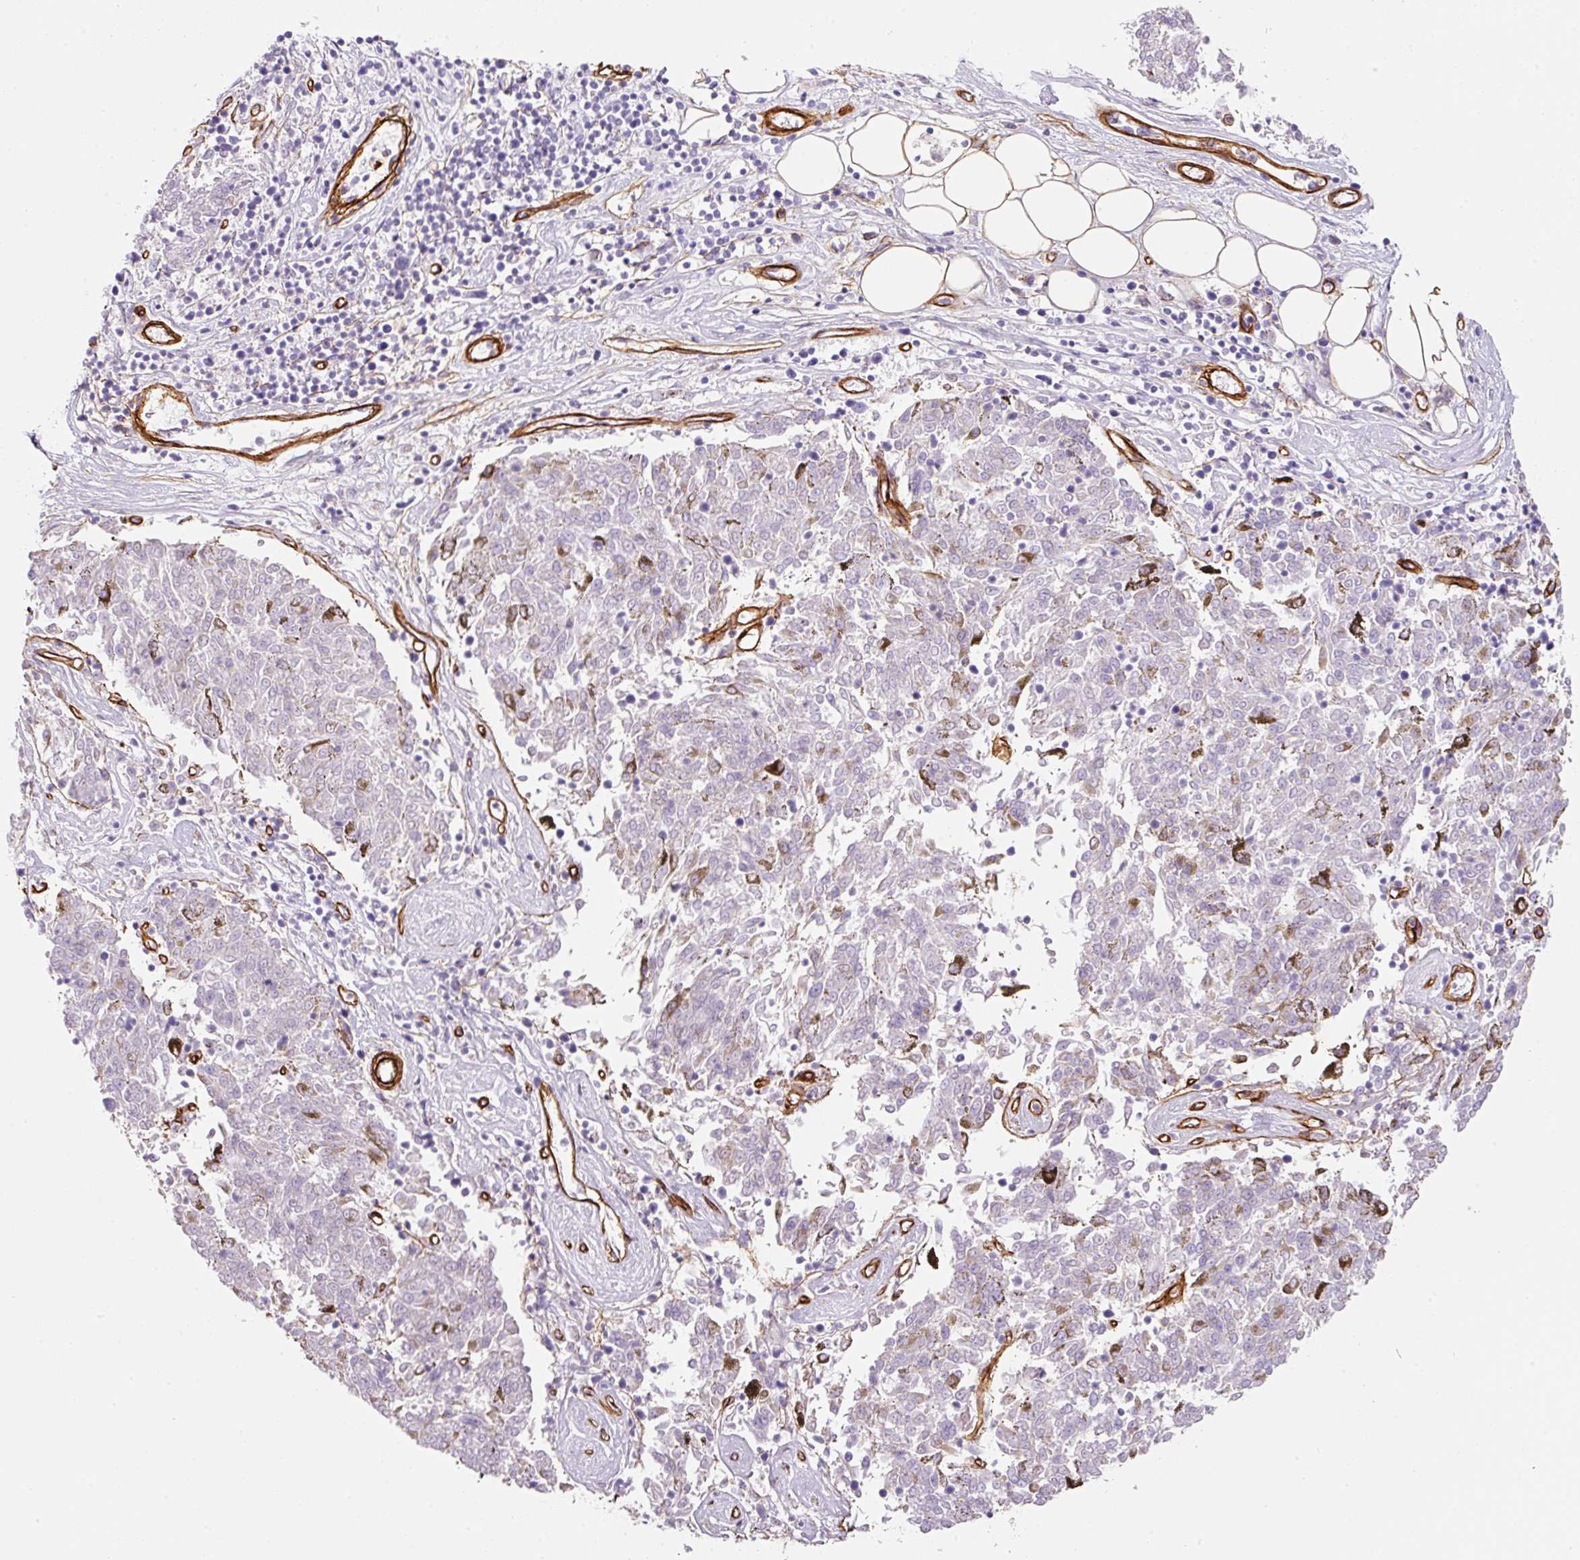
{"staining": {"intensity": "negative", "quantity": "none", "location": "none"}, "tissue": "melanoma", "cell_type": "Tumor cells", "image_type": "cancer", "snomed": [{"axis": "morphology", "description": "Malignant melanoma, NOS"}, {"axis": "topography", "description": "Skin"}], "caption": "This is a image of IHC staining of melanoma, which shows no expression in tumor cells.", "gene": "LOXL4", "patient": {"sex": "female", "age": 72}}